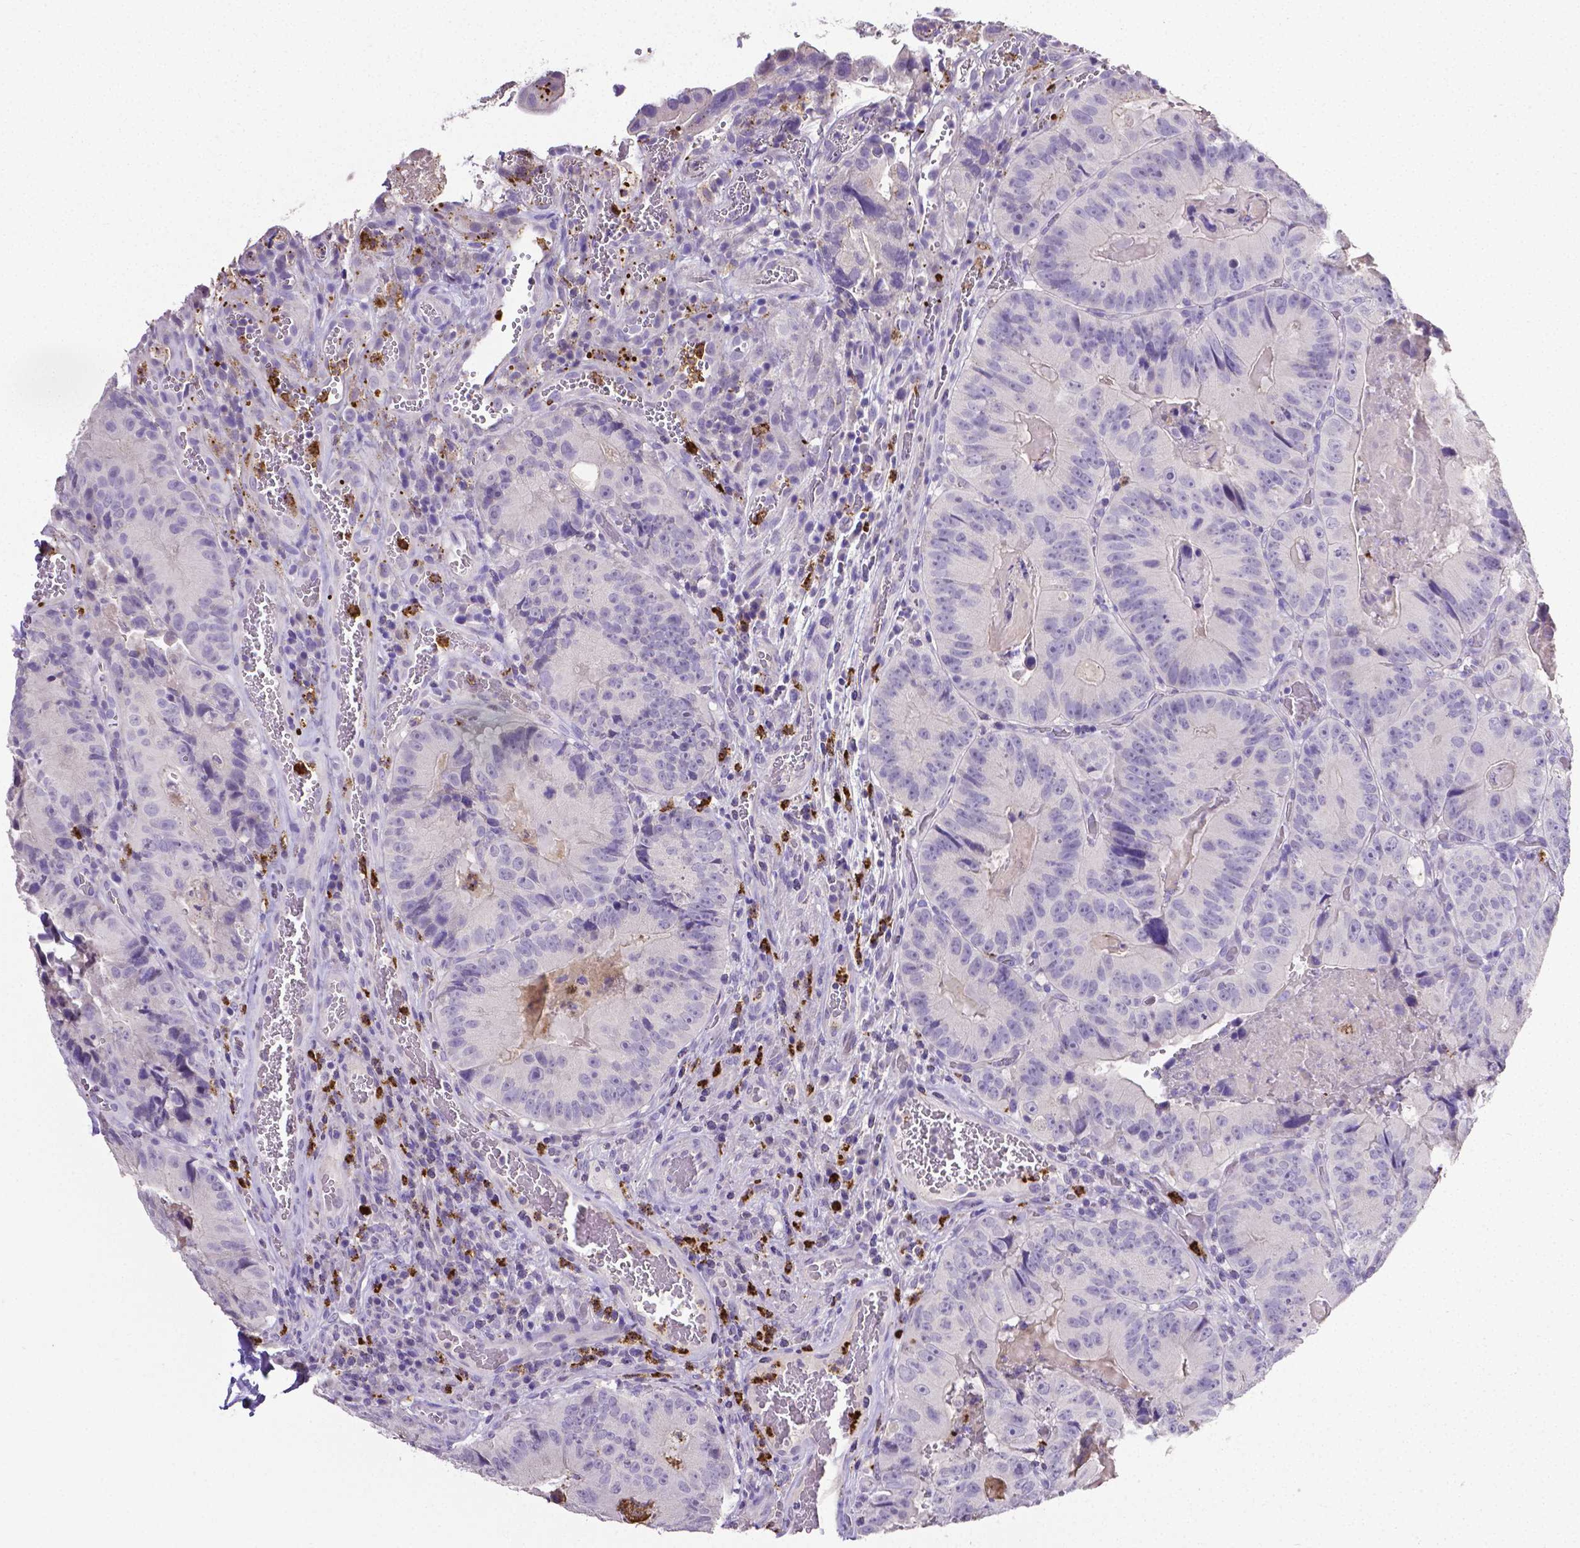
{"staining": {"intensity": "negative", "quantity": "none", "location": "none"}, "tissue": "colorectal cancer", "cell_type": "Tumor cells", "image_type": "cancer", "snomed": [{"axis": "morphology", "description": "Adenocarcinoma, NOS"}, {"axis": "topography", "description": "Colon"}], "caption": "DAB (3,3'-diaminobenzidine) immunohistochemical staining of colorectal cancer (adenocarcinoma) exhibits no significant positivity in tumor cells. (Brightfield microscopy of DAB IHC at high magnification).", "gene": "MMP9", "patient": {"sex": "female", "age": 86}}